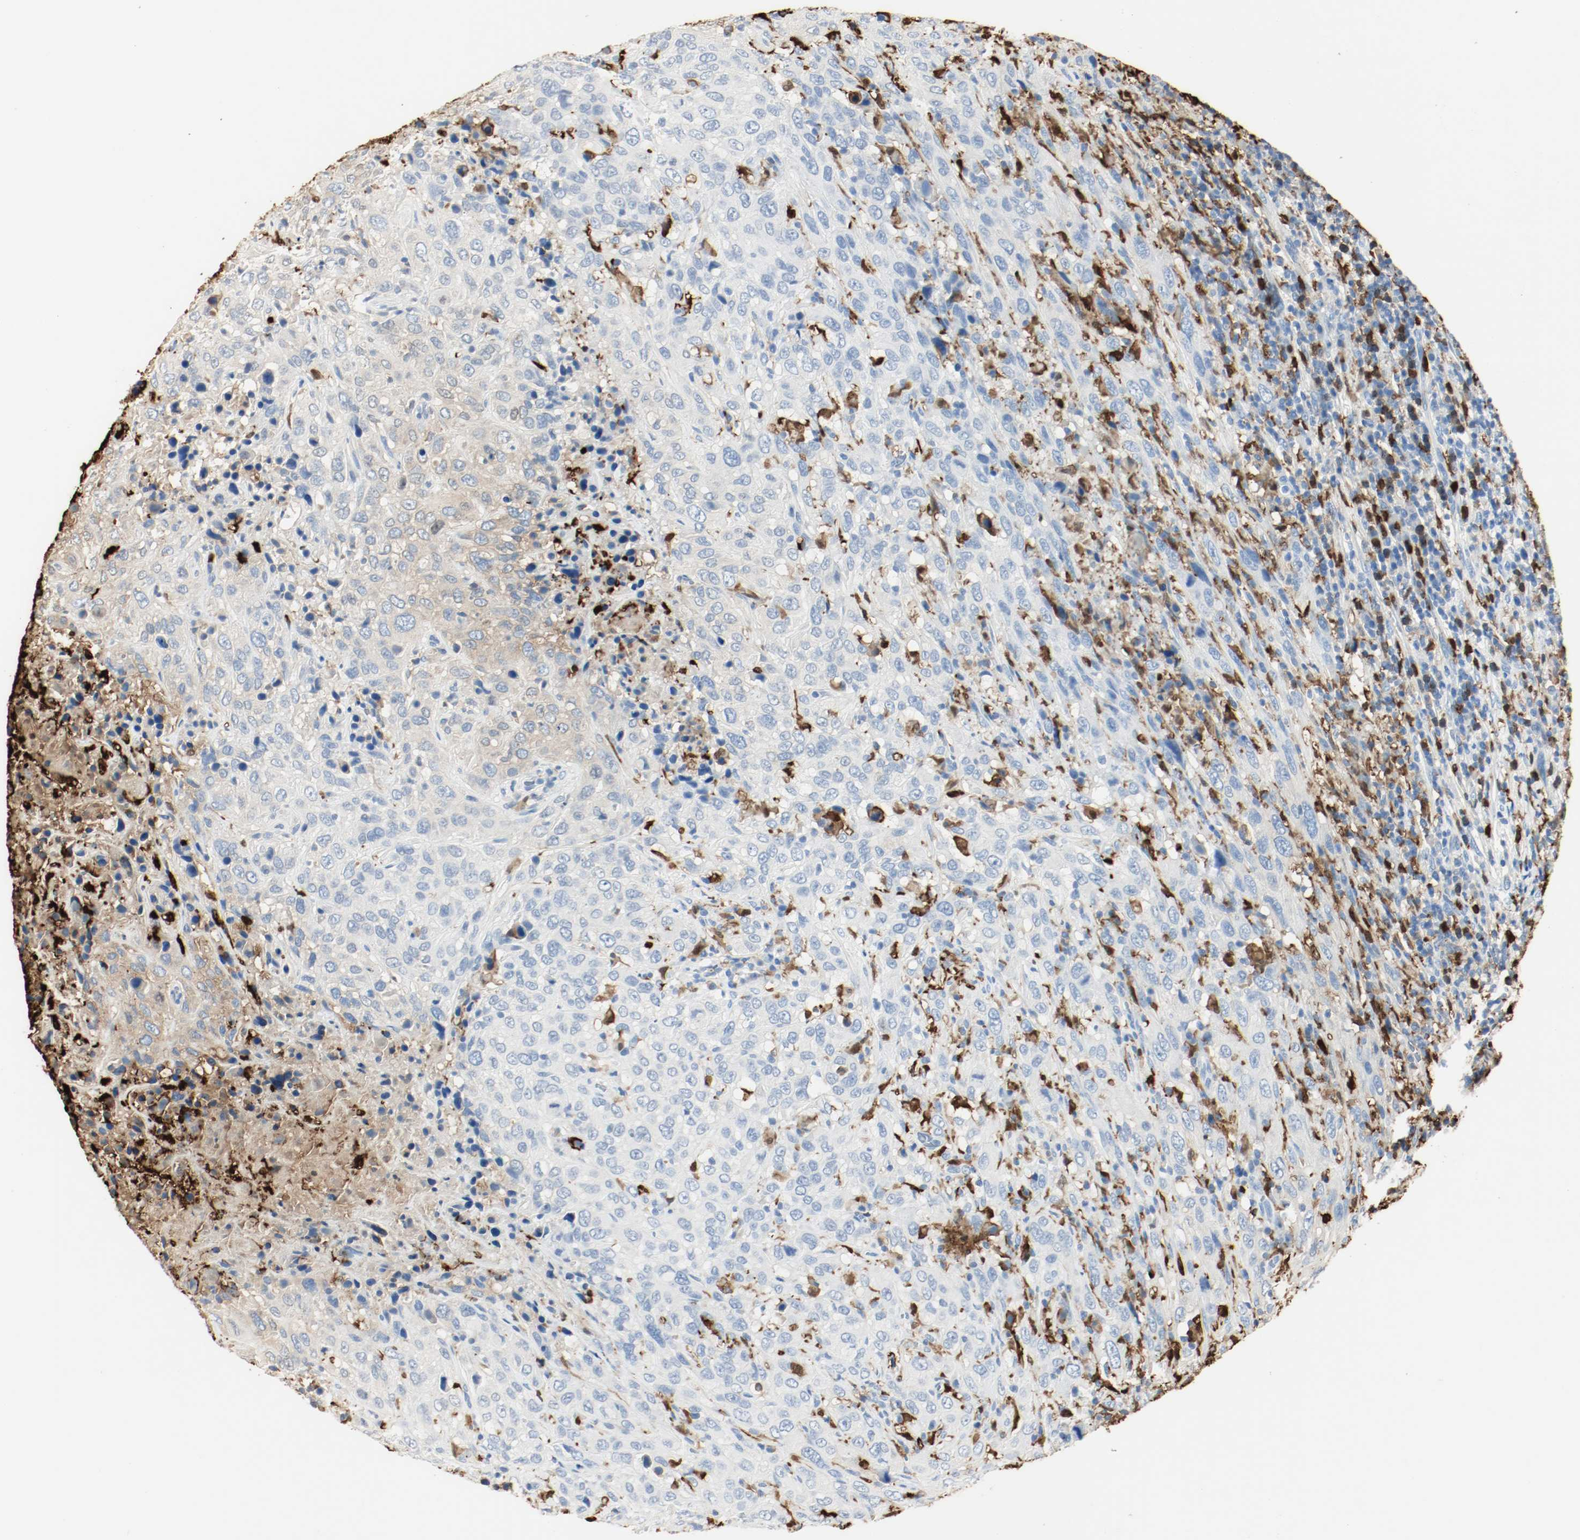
{"staining": {"intensity": "weak", "quantity": "<25%", "location": "cytoplasmic/membranous"}, "tissue": "urothelial cancer", "cell_type": "Tumor cells", "image_type": "cancer", "snomed": [{"axis": "morphology", "description": "Urothelial carcinoma, High grade"}, {"axis": "topography", "description": "Urinary bladder"}], "caption": "Protein analysis of urothelial carcinoma (high-grade) shows no significant positivity in tumor cells.", "gene": "S100A9", "patient": {"sex": "male", "age": 61}}